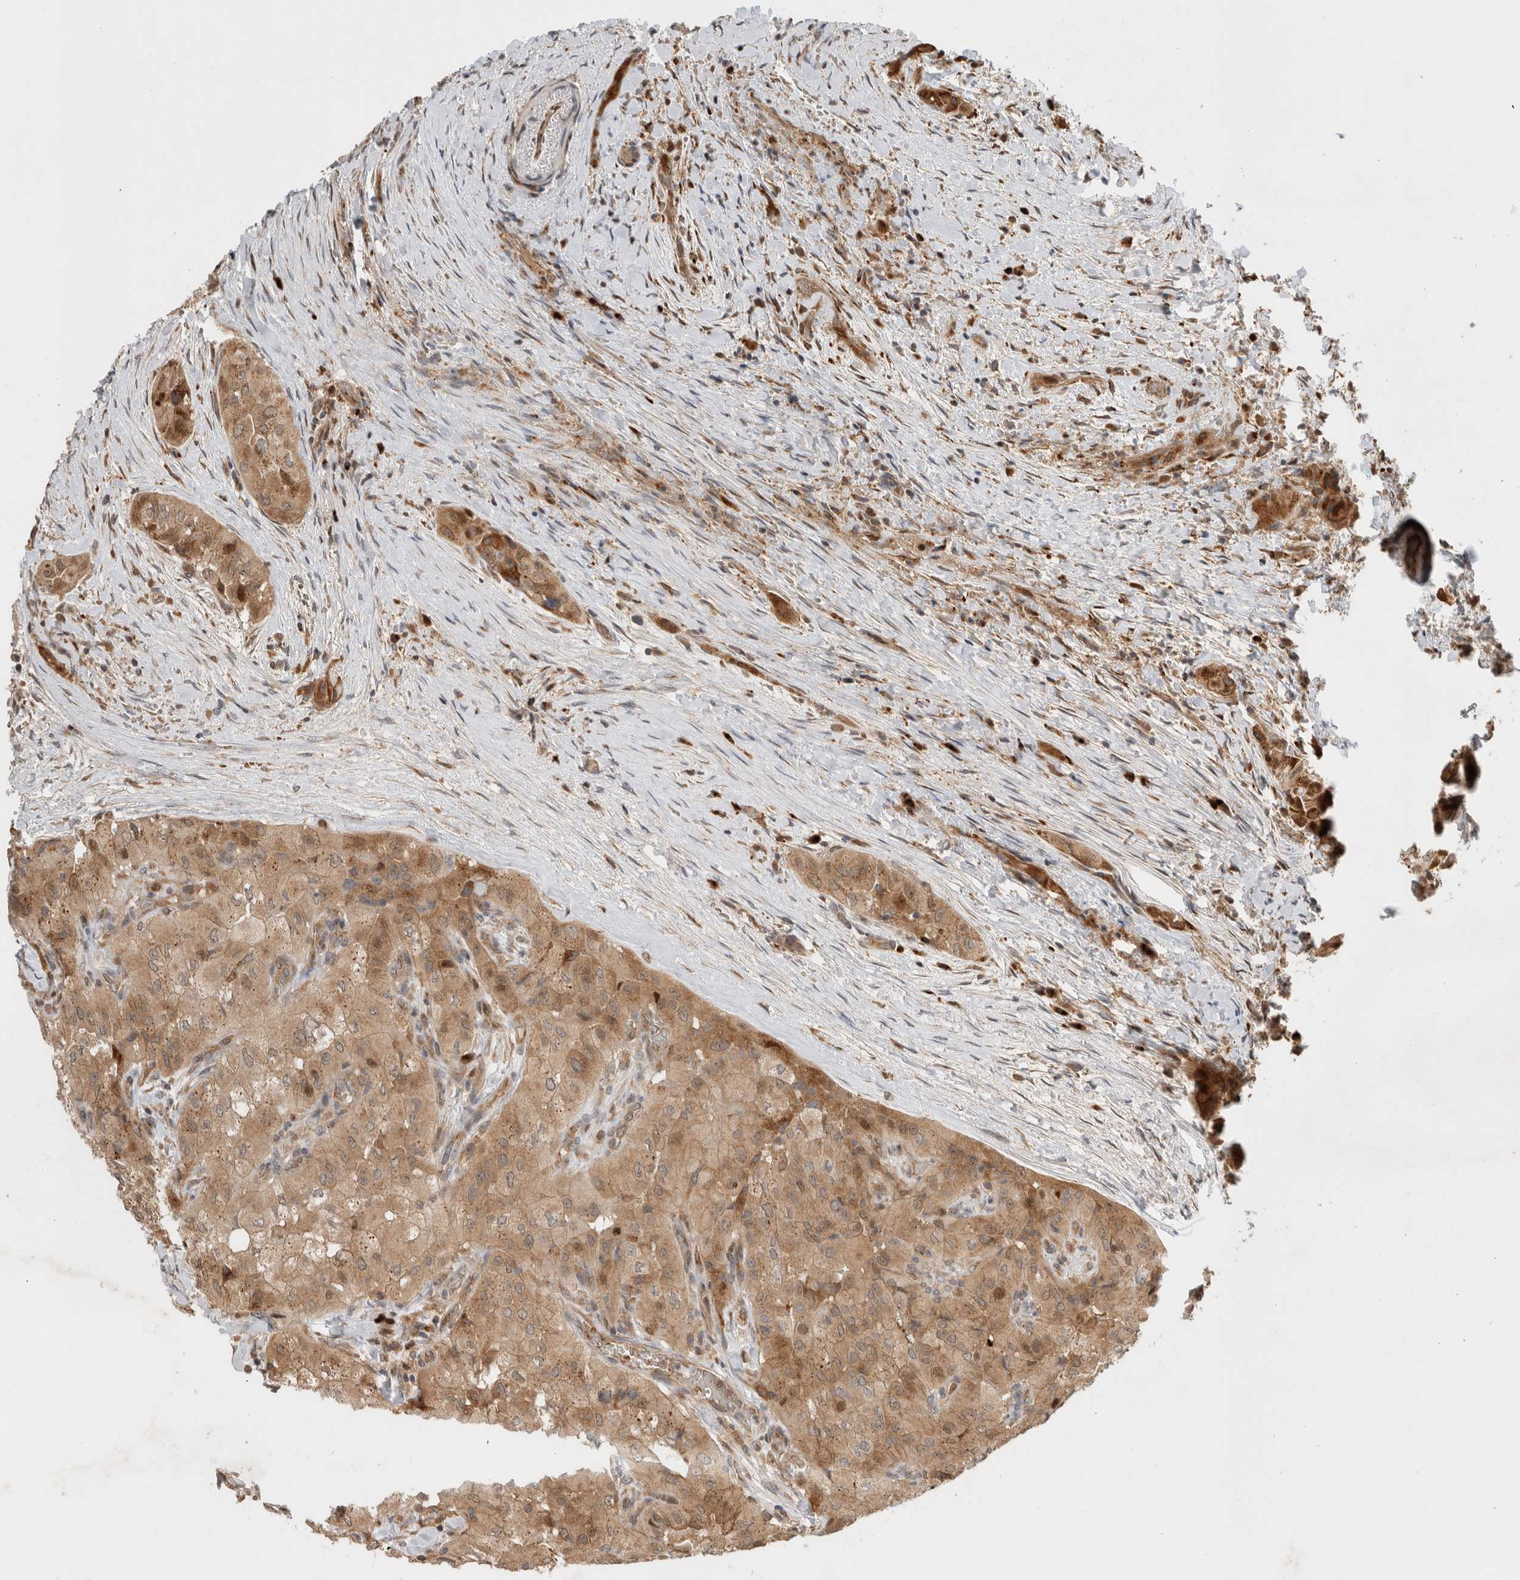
{"staining": {"intensity": "moderate", "quantity": ">75%", "location": "cytoplasmic/membranous,nuclear"}, "tissue": "thyroid cancer", "cell_type": "Tumor cells", "image_type": "cancer", "snomed": [{"axis": "morphology", "description": "Papillary adenocarcinoma, NOS"}, {"axis": "topography", "description": "Thyroid gland"}], "caption": "Protein expression analysis of thyroid cancer (papillary adenocarcinoma) exhibits moderate cytoplasmic/membranous and nuclear expression in approximately >75% of tumor cells. Nuclei are stained in blue.", "gene": "OTUD6B", "patient": {"sex": "female", "age": 59}}